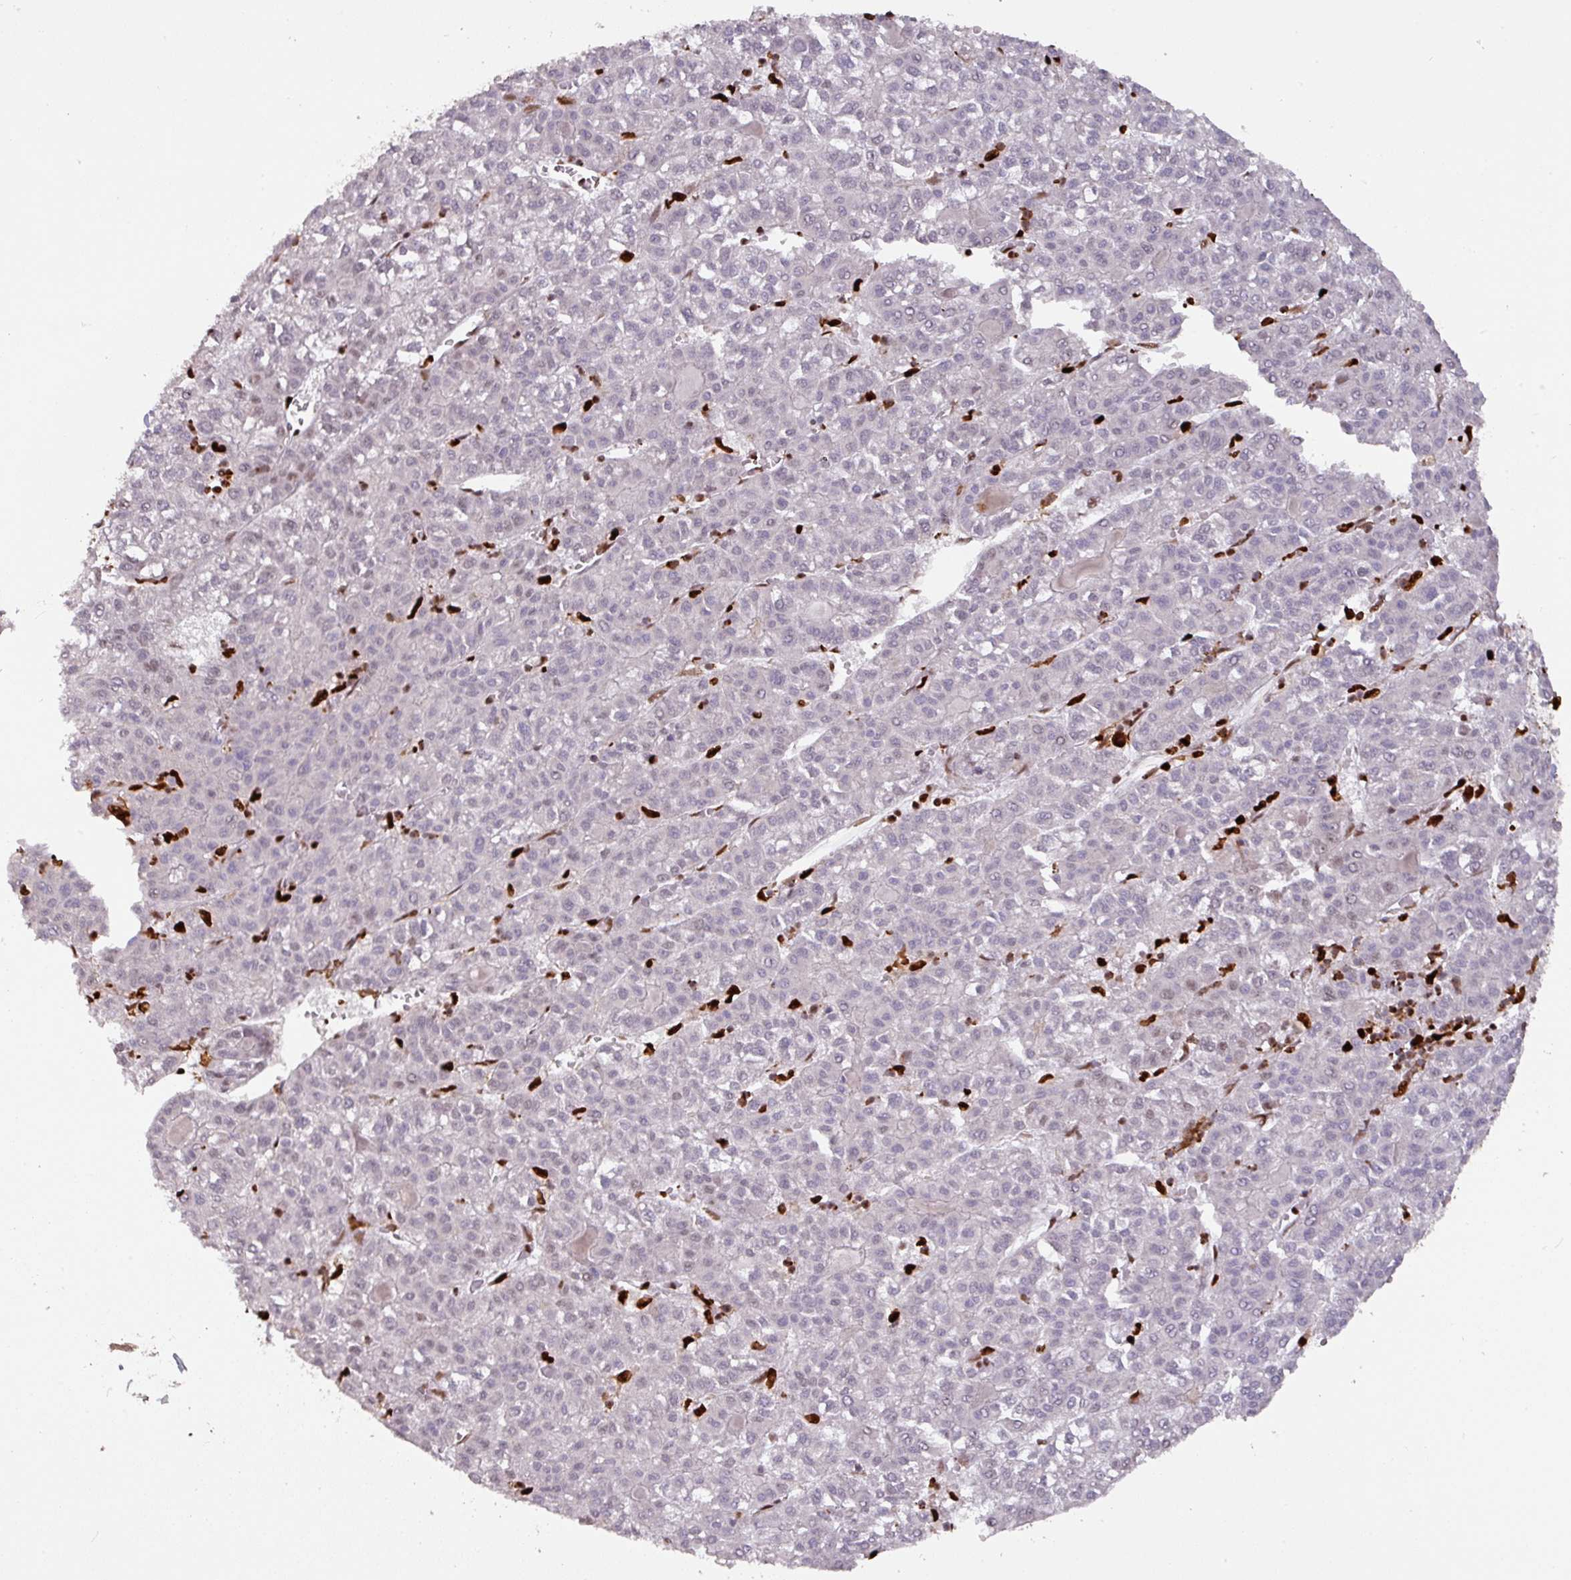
{"staining": {"intensity": "negative", "quantity": "none", "location": "none"}, "tissue": "liver cancer", "cell_type": "Tumor cells", "image_type": "cancer", "snomed": [{"axis": "morphology", "description": "Carcinoma, Hepatocellular, NOS"}, {"axis": "topography", "description": "Liver"}], "caption": "An immunohistochemistry (IHC) photomicrograph of liver hepatocellular carcinoma is shown. There is no staining in tumor cells of liver hepatocellular carcinoma.", "gene": "SAMHD1", "patient": {"sex": "female", "age": 43}}